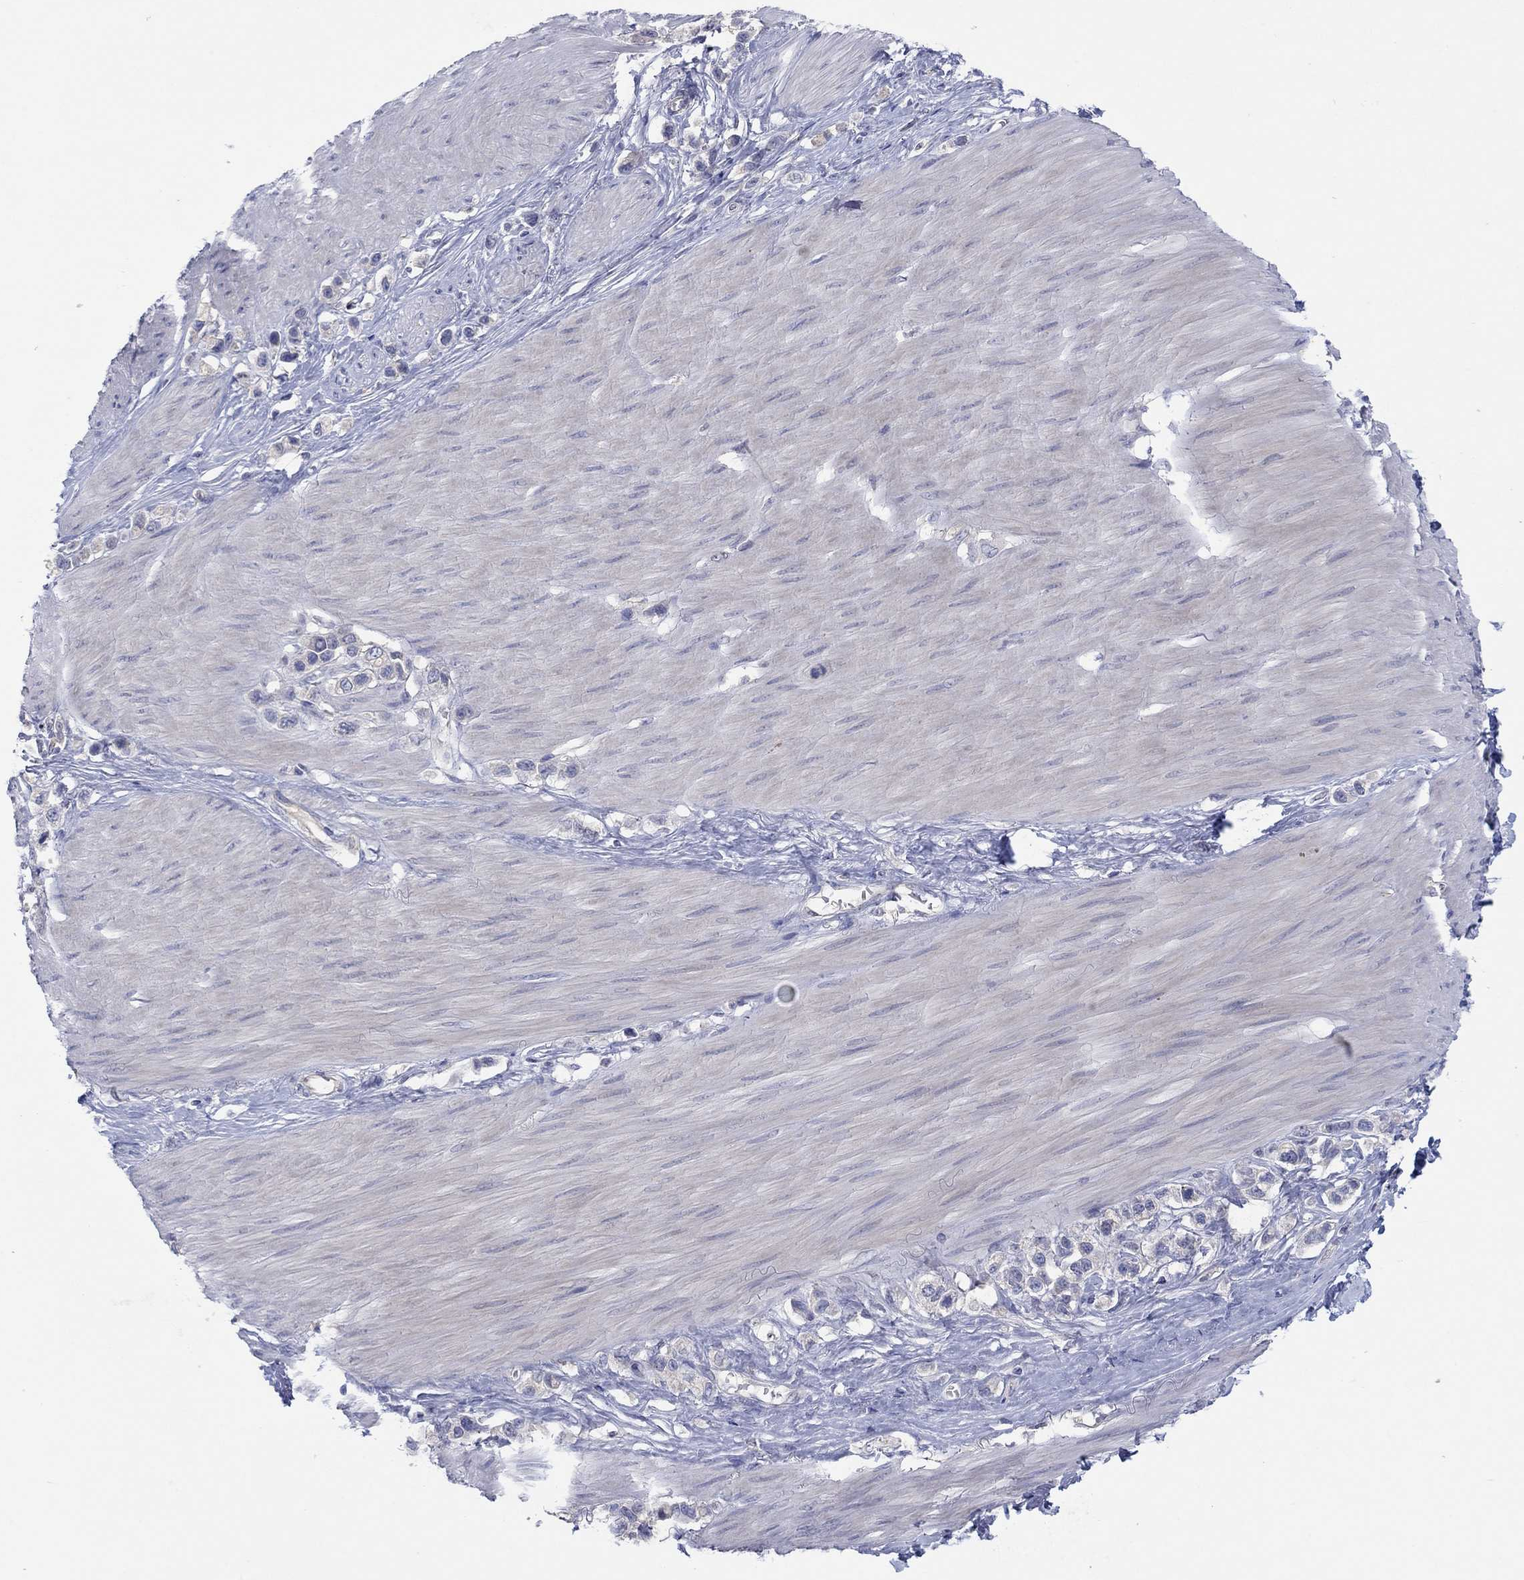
{"staining": {"intensity": "negative", "quantity": "none", "location": "none"}, "tissue": "stomach cancer", "cell_type": "Tumor cells", "image_type": "cancer", "snomed": [{"axis": "morphology", "description": "Normal tissue, NOS"}, {"axis": "morphology", "description": "Adenocarcinoma, NOS"}, {"axis": "morphology", "description": "Adenocarcinoma, High grade"}, {"axis": "topography", "description": "Stomach, upper"}, {"axis": "topography", "description": "Stomach"}], "caption": "There is no significant staining in tumor cells of stomach cancer (adenocarcinoma).", "gene": "PLCL2", "patient": {"sex": "female", "age": 65}}